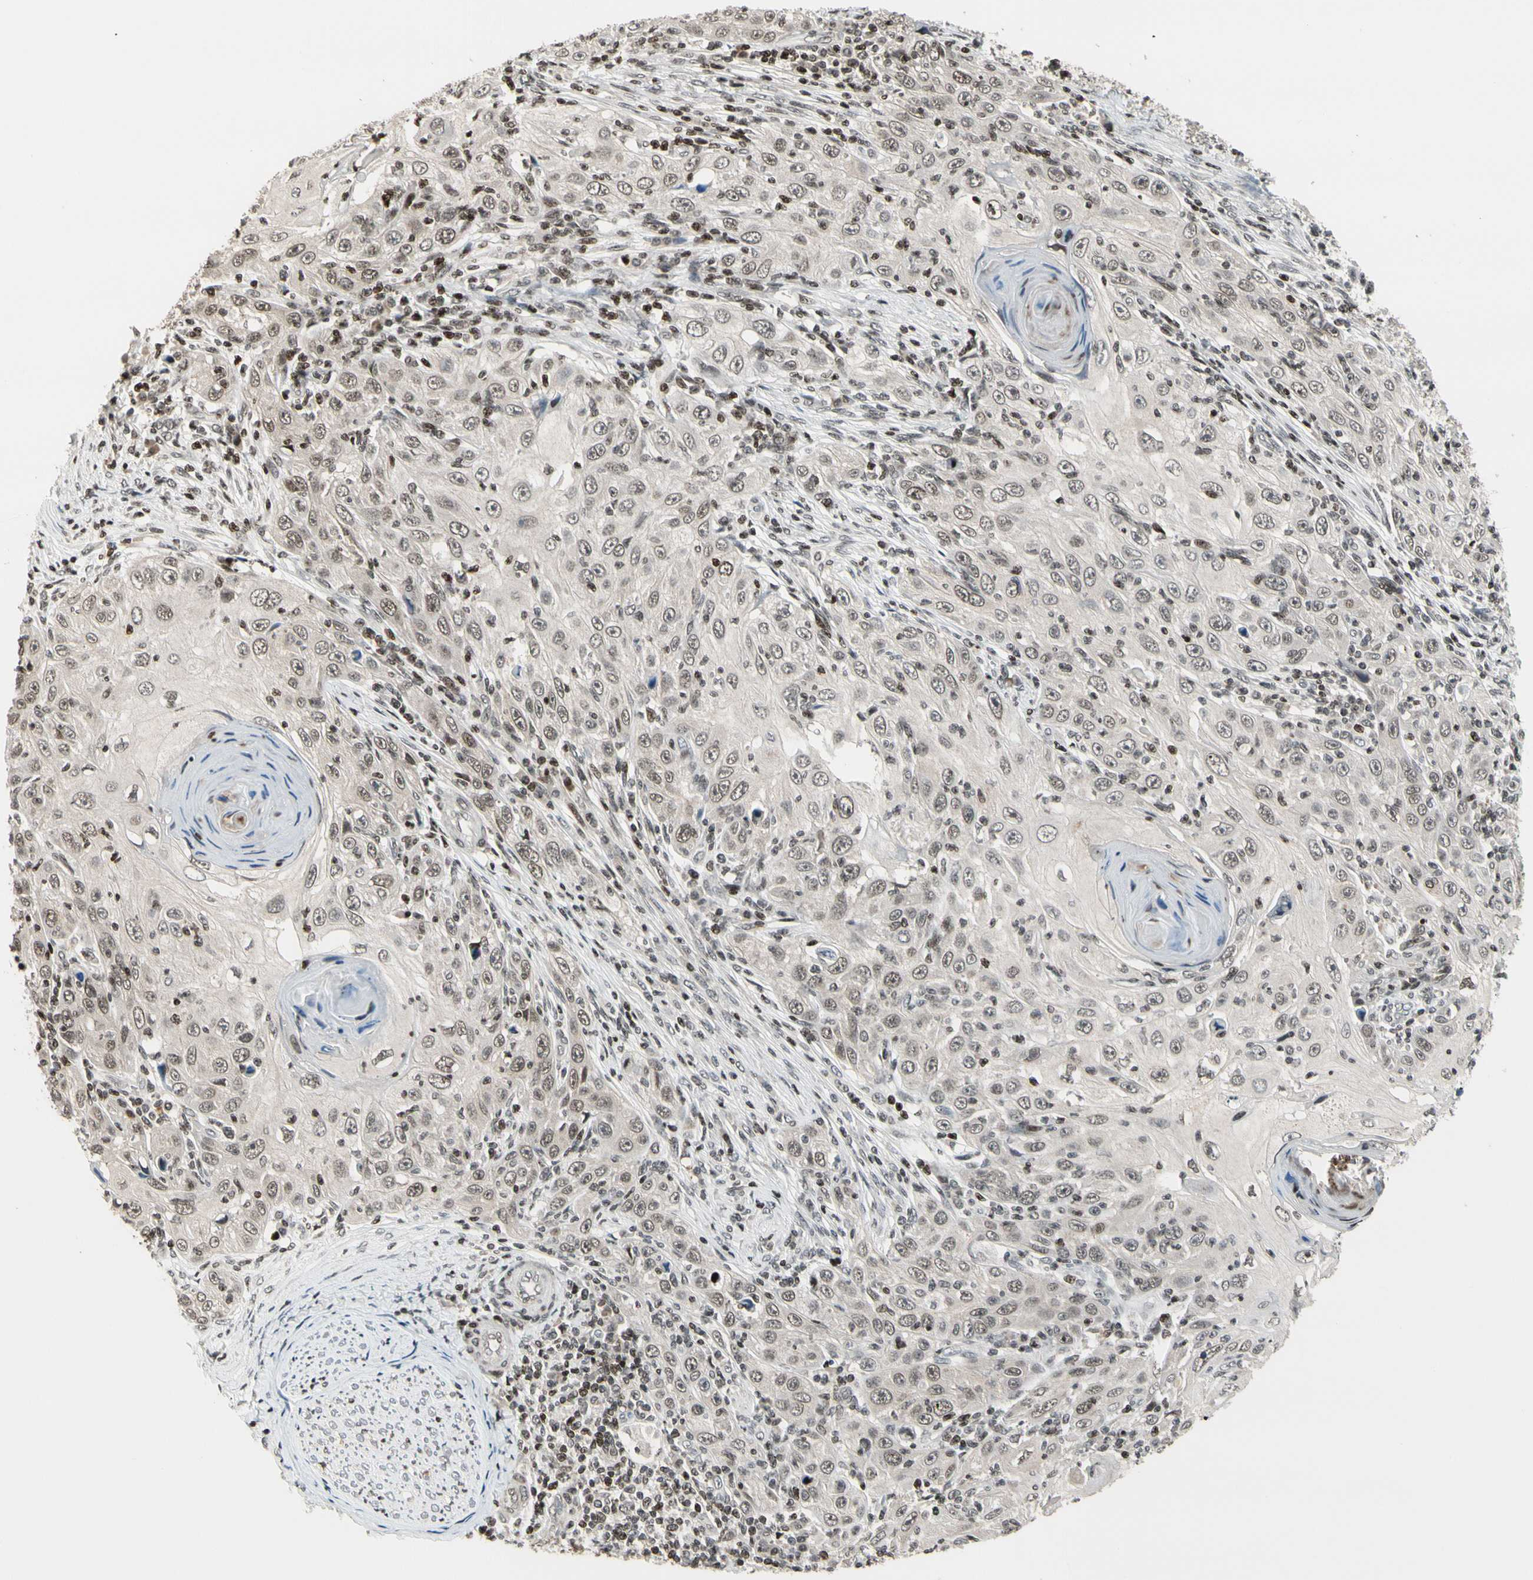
{"staining": {"intensity": "weak", "quantity": ">75%", "location": "nuclear"}, "tissue": "skin cancer", "cell_type": "Tumor cells", "image_type": "cancer", "snomed": [{"axis": "morphology", "description": "Squamous cell carcinoma, NOS"}, {"axis": "topography", "description": "Skin"}], "caption": "Immunohistochemistry (IHC) micrograph of human squamous cell carcinoma (skin) stained for a protein (brown), which demonstrates low levels of weak nuclear staining in about >75% of tumor cells.", "gene": "TSHZ3", "patient": {"sex": "female", "age": 88}}